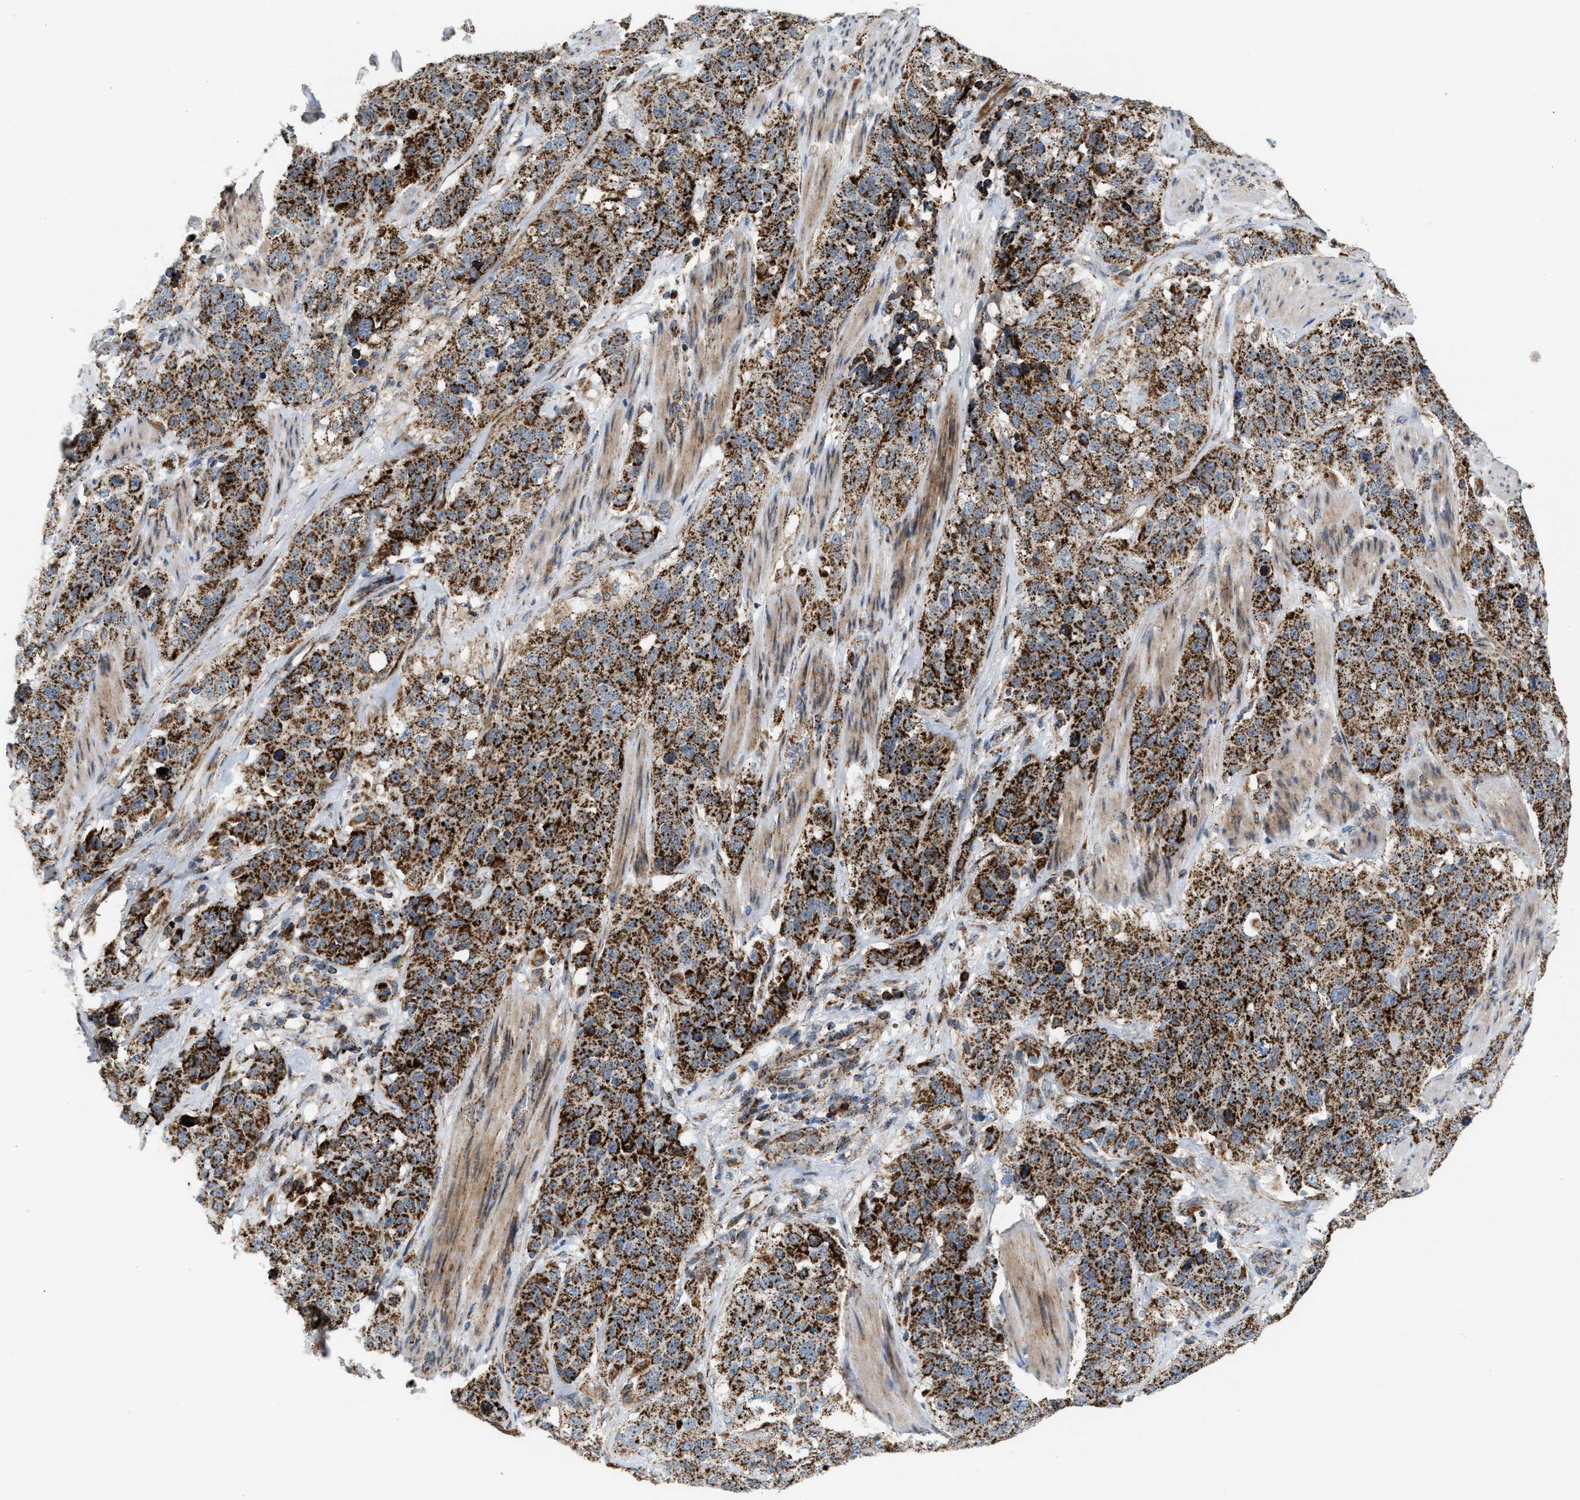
{"staining": {"intensity": "strong", "quantity": ">75%", "location": "cytoplasmic/membranous"}, "tissue": "stomach cancer", "cell_type": "Tumor cells", "image_type": "cancer", "snomed": [{"axis": "morphology", "description": "Adenocarcinoma, NOS"}, {"axis": "topography", "description": "Stomach"}], "caption": "The histopathology image reveals staining of adenocarcinoma (stomach), revealing strong cytoplasmic/membranous protein expression (brown color) within tumor cells. The protein of interest is stained brown, and the nuclei are stained in blue (DAB (3,3'-diaminobenzidine) IHC with brightfield microscopy, high magnification).", "gene": "PMPCA", "patient": {"sex": "male", "age": 48}}